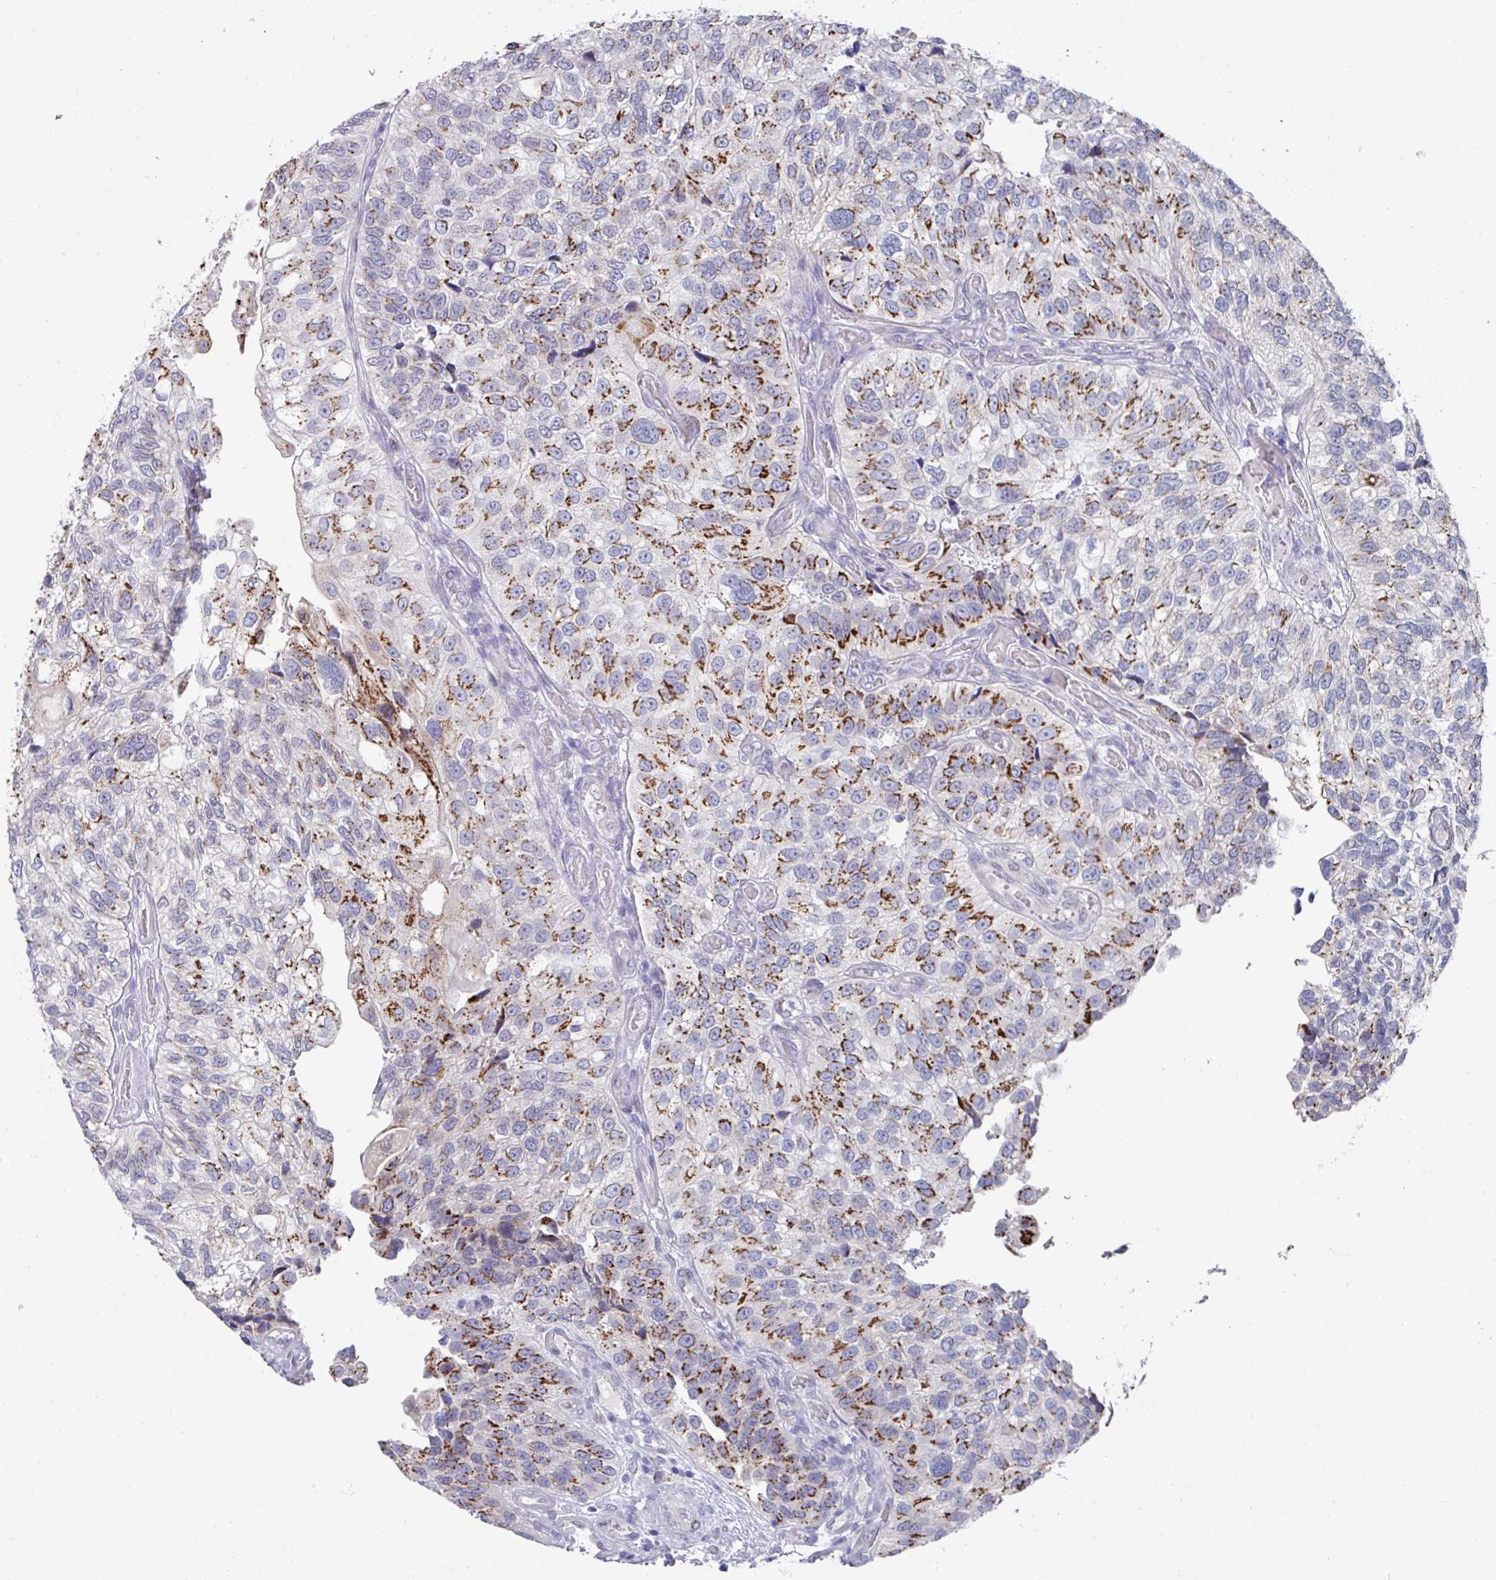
{"staining": {"intensity": "moderate", "quantity": "25%-75%", "location": "cytoplasmic/membranous"}, "tissue": "urothelial cancer", "cell_type": "Tumor cells", "image_type": "cancer", "snomed": [{"axis": "morphology", "description": "Urothelial carcinoma, NOS"}, {"axis": "topography", "description": "Urinary bladder"}], "caption": "Urothelial cancer stained for a protein displays moderate cytoplasmic/membranous positivity in tumor cells.", "gene": "VKORC1L1", "patient": {"sex": "male", "age": 87}}